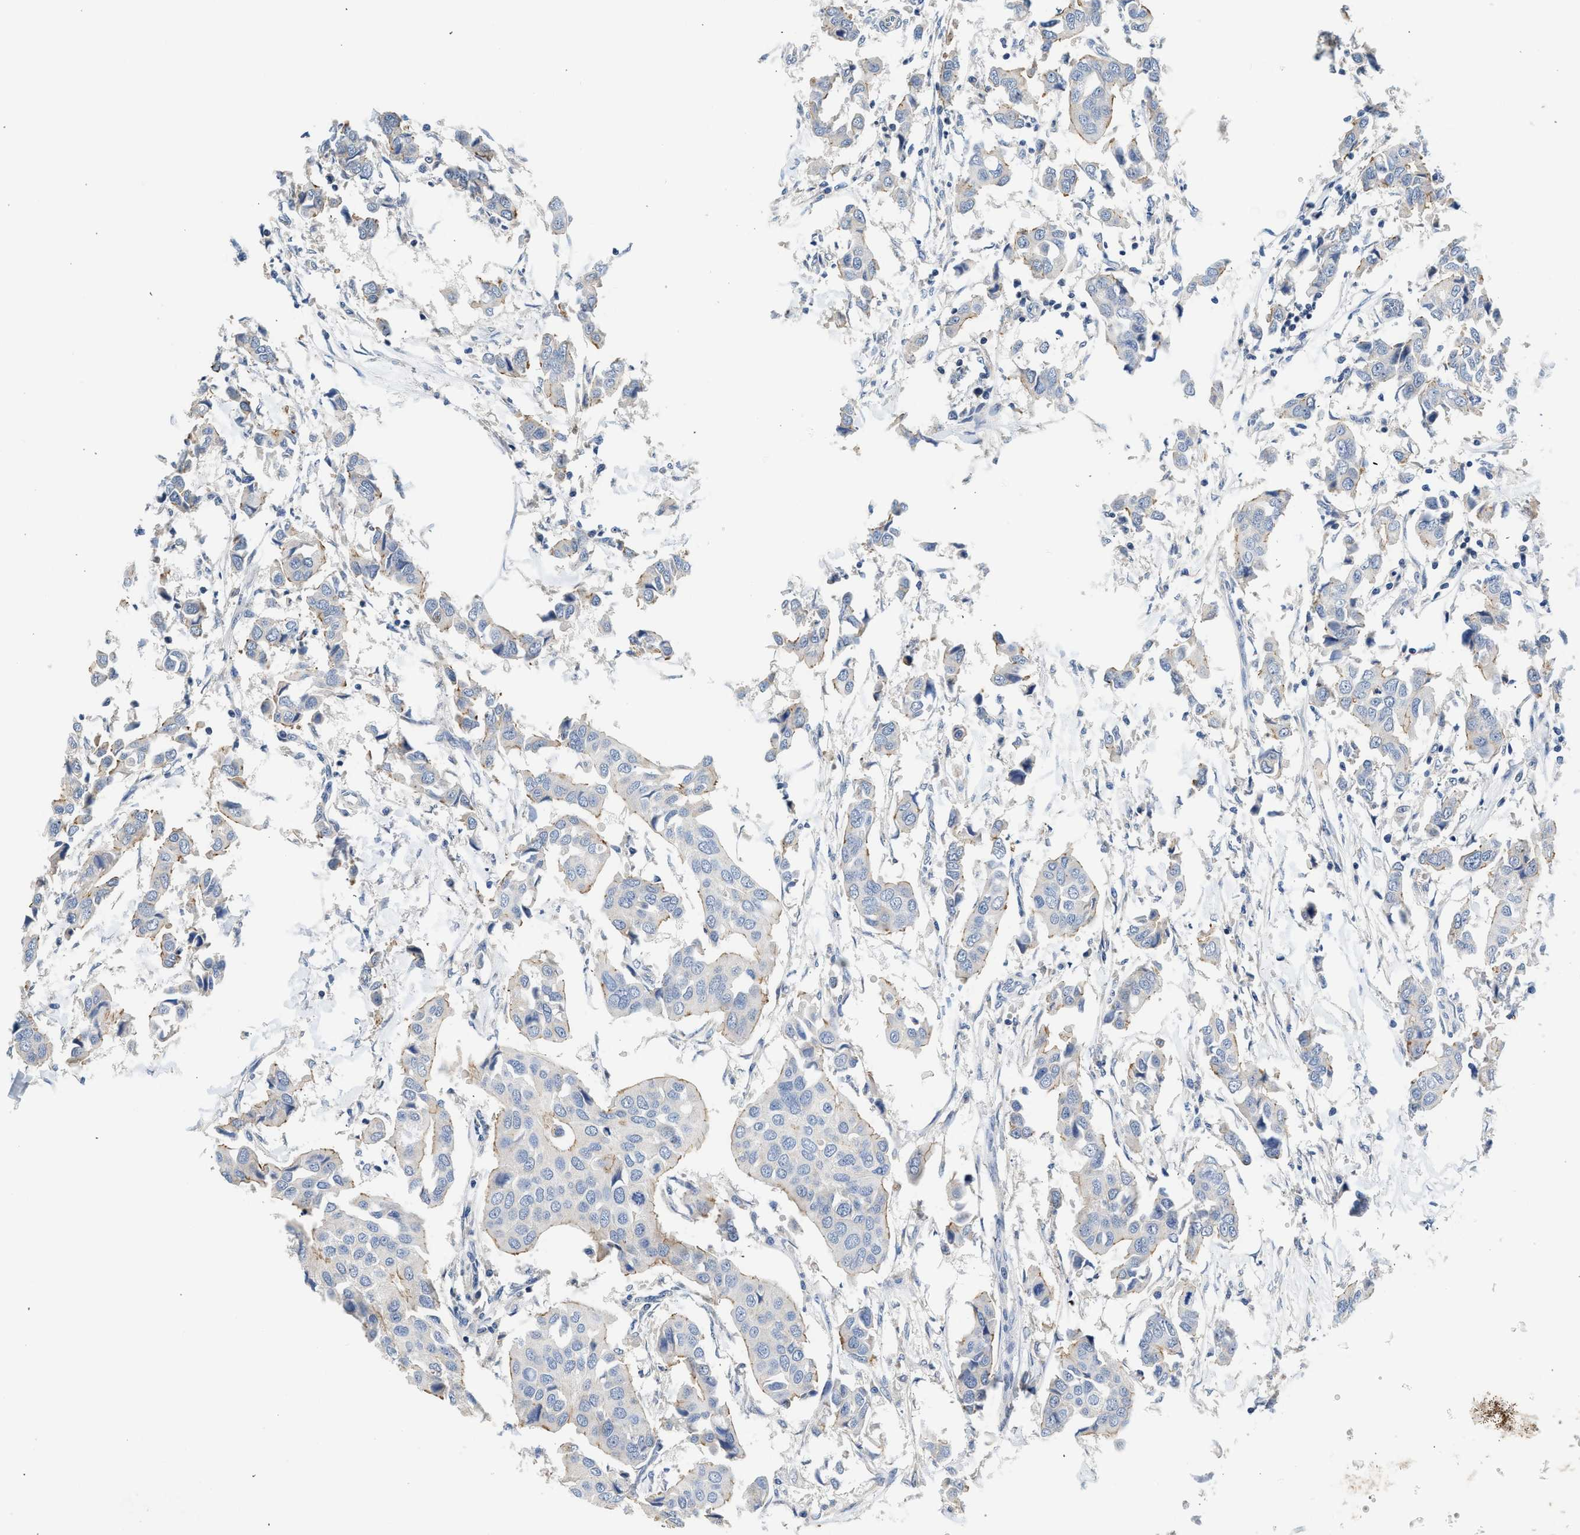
{"staining": {"intensity": "negative", "quantity": "none", "location": "none"}, "tissue": "breast cancer", "cell_type": "Tumor cells", "image_type": "cancer", "snomed": [{"axis": "morphology", "description": "Duct carcinoma"}, {"axis": "topography", "description": "Breast"}], "caption": "DAB immunohistochemical staining of human infiltrating ductal carcinoma (breast) displays no significant expression in tumor cells.", "gene": "CSF3R", "patient": {"sex": "female", "age": 80}}